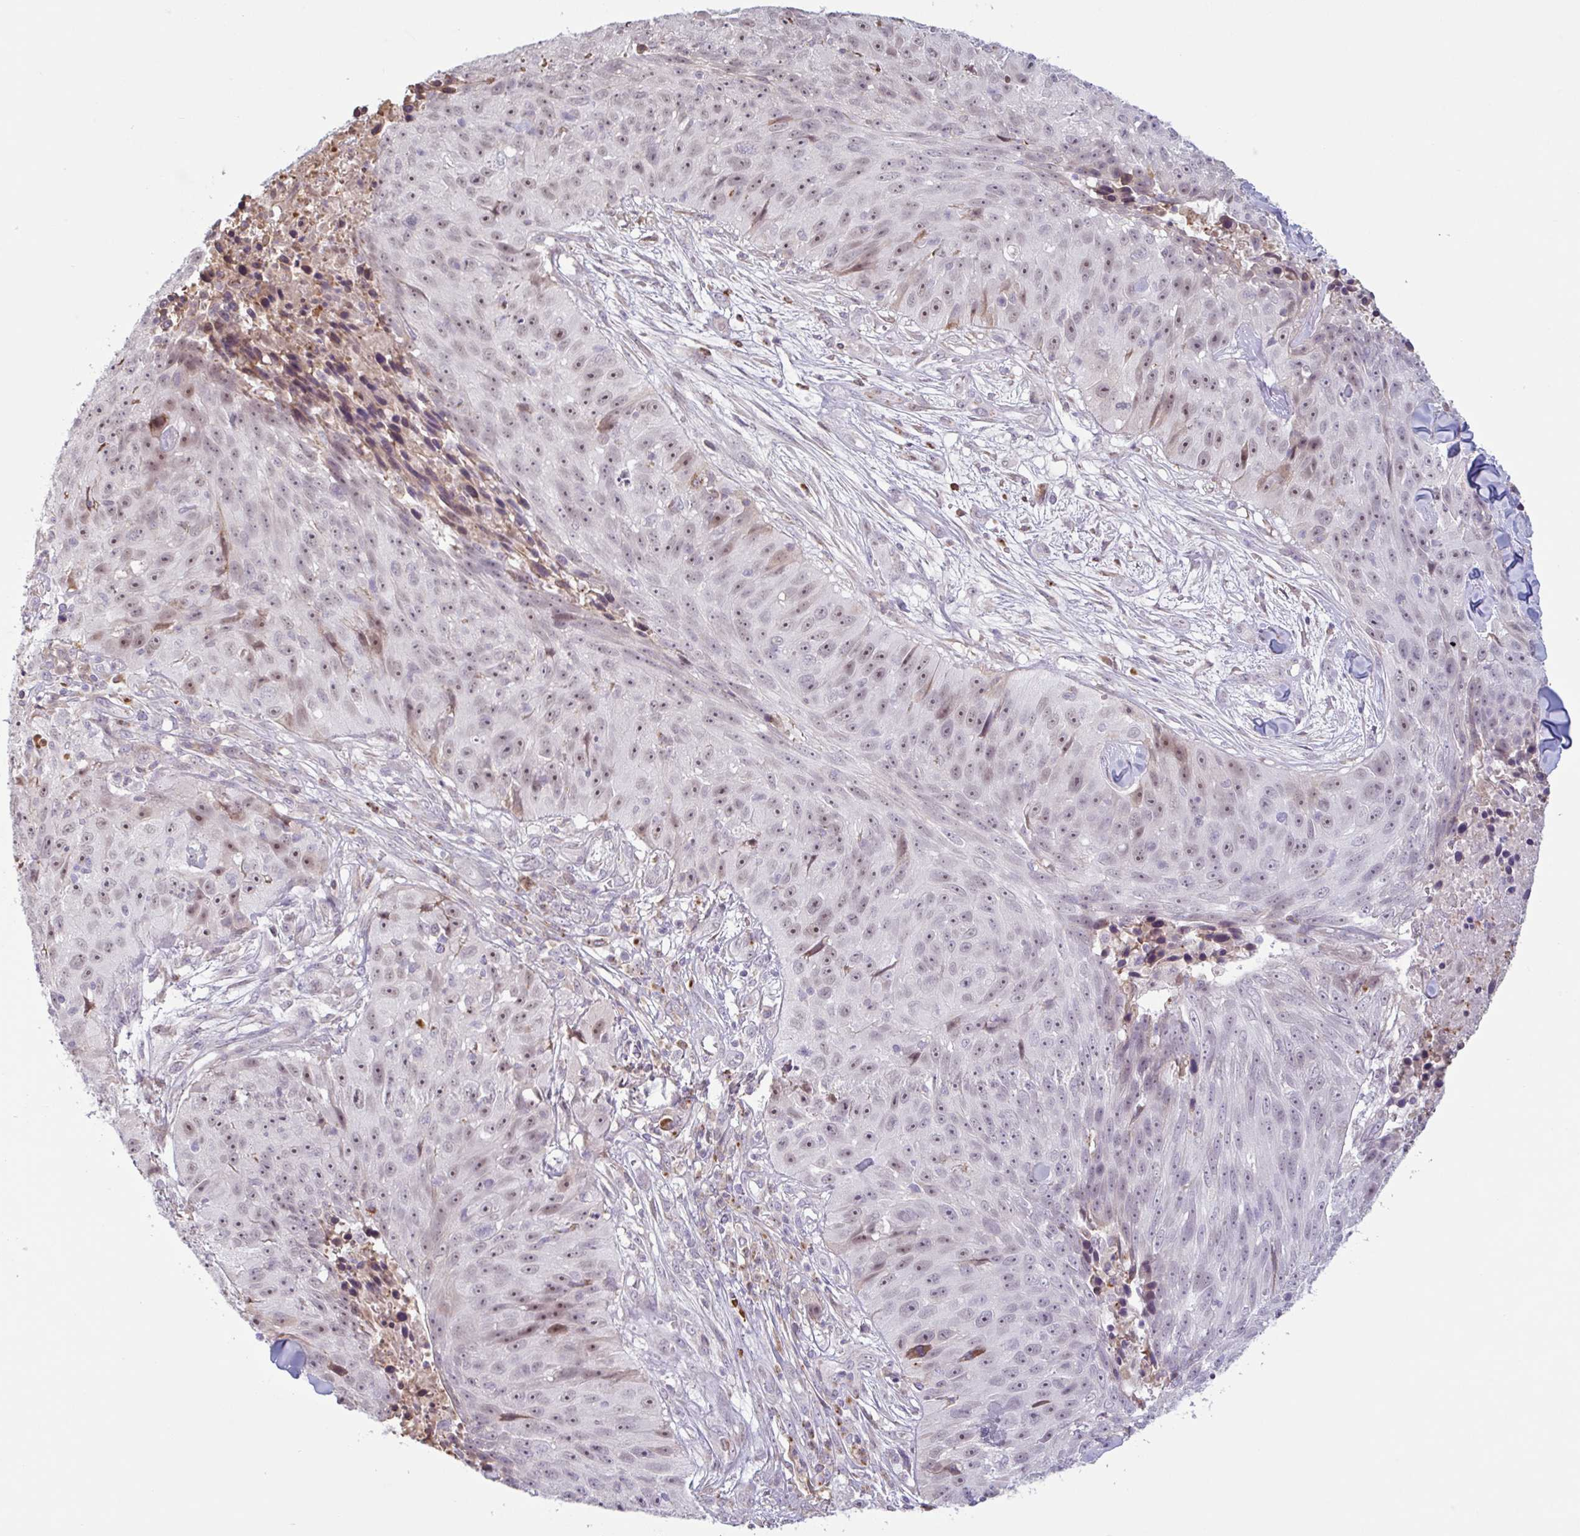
{"staining": {"intensity": "weak", "quantity": ">75%", "location": "nuclear"}, "tissue": "skin cancer", "cell_type": "Tumor cells", "image_type": "cancer", "snomed": [{"axis": "morphology", "description": "Squamous cell carcinoma, NOS"}, {"axis": "topography", "description": "Skin"}], "caption": "IHC image of human skin cancer stained for a protein (brown), which demonstrates low levels of weak nuclear expression in about >75% of tumor cells.", "gene": "TAF1D", "patient": {"sex": "female", "age": 87}}